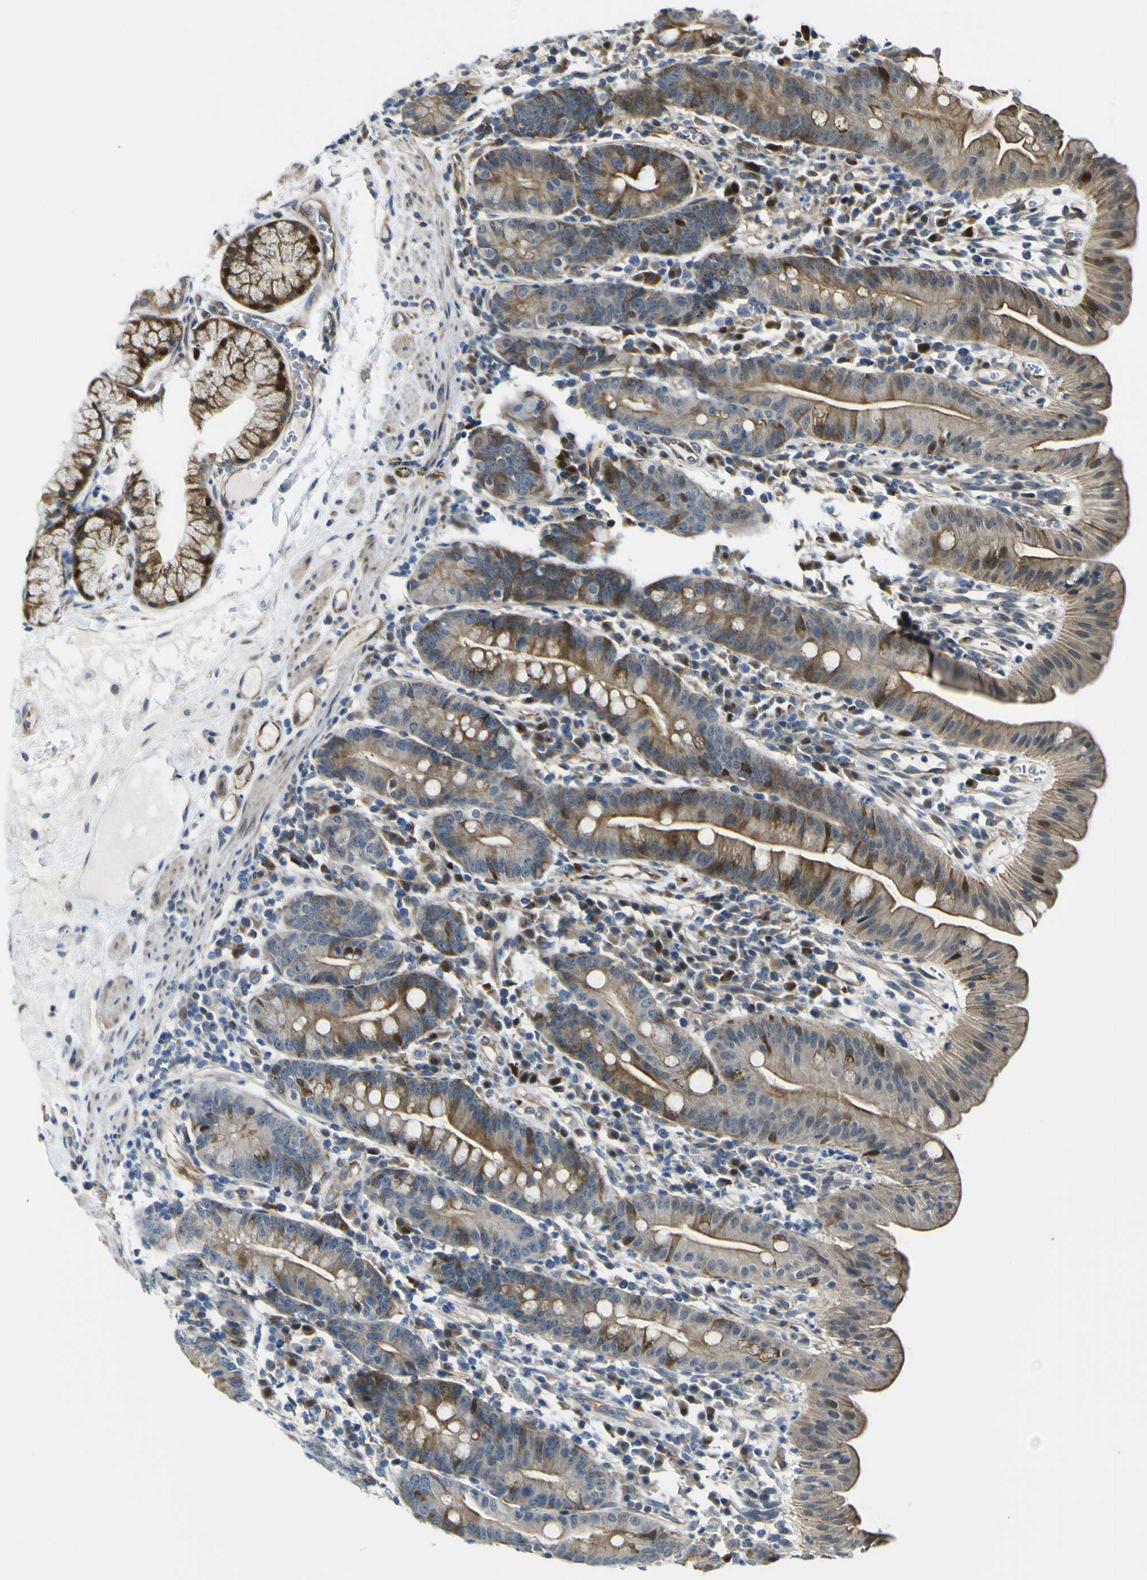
{"staining": {"intensity": "strong", "quantity": "25%-75%", "location": "cytoplasmic/membranous"}, "tissue": "duodenum", "cell_type": "Glandular cells", "image_type": "normal", "snomed": [{"axis": "morphology", "description": "Normal tissue, NOS"}, {"axis": "topography", "description": "Duodenum"}], "caption": "Duodenum stained with DAB immunohistochemistry (IHC) demonstrates high levels of strong cytoplasmic/membranous staining in approximately 25%-75% of glandular cells.", "gene": "KDM7A", "patient": {"sex": "male", "age": 50}}